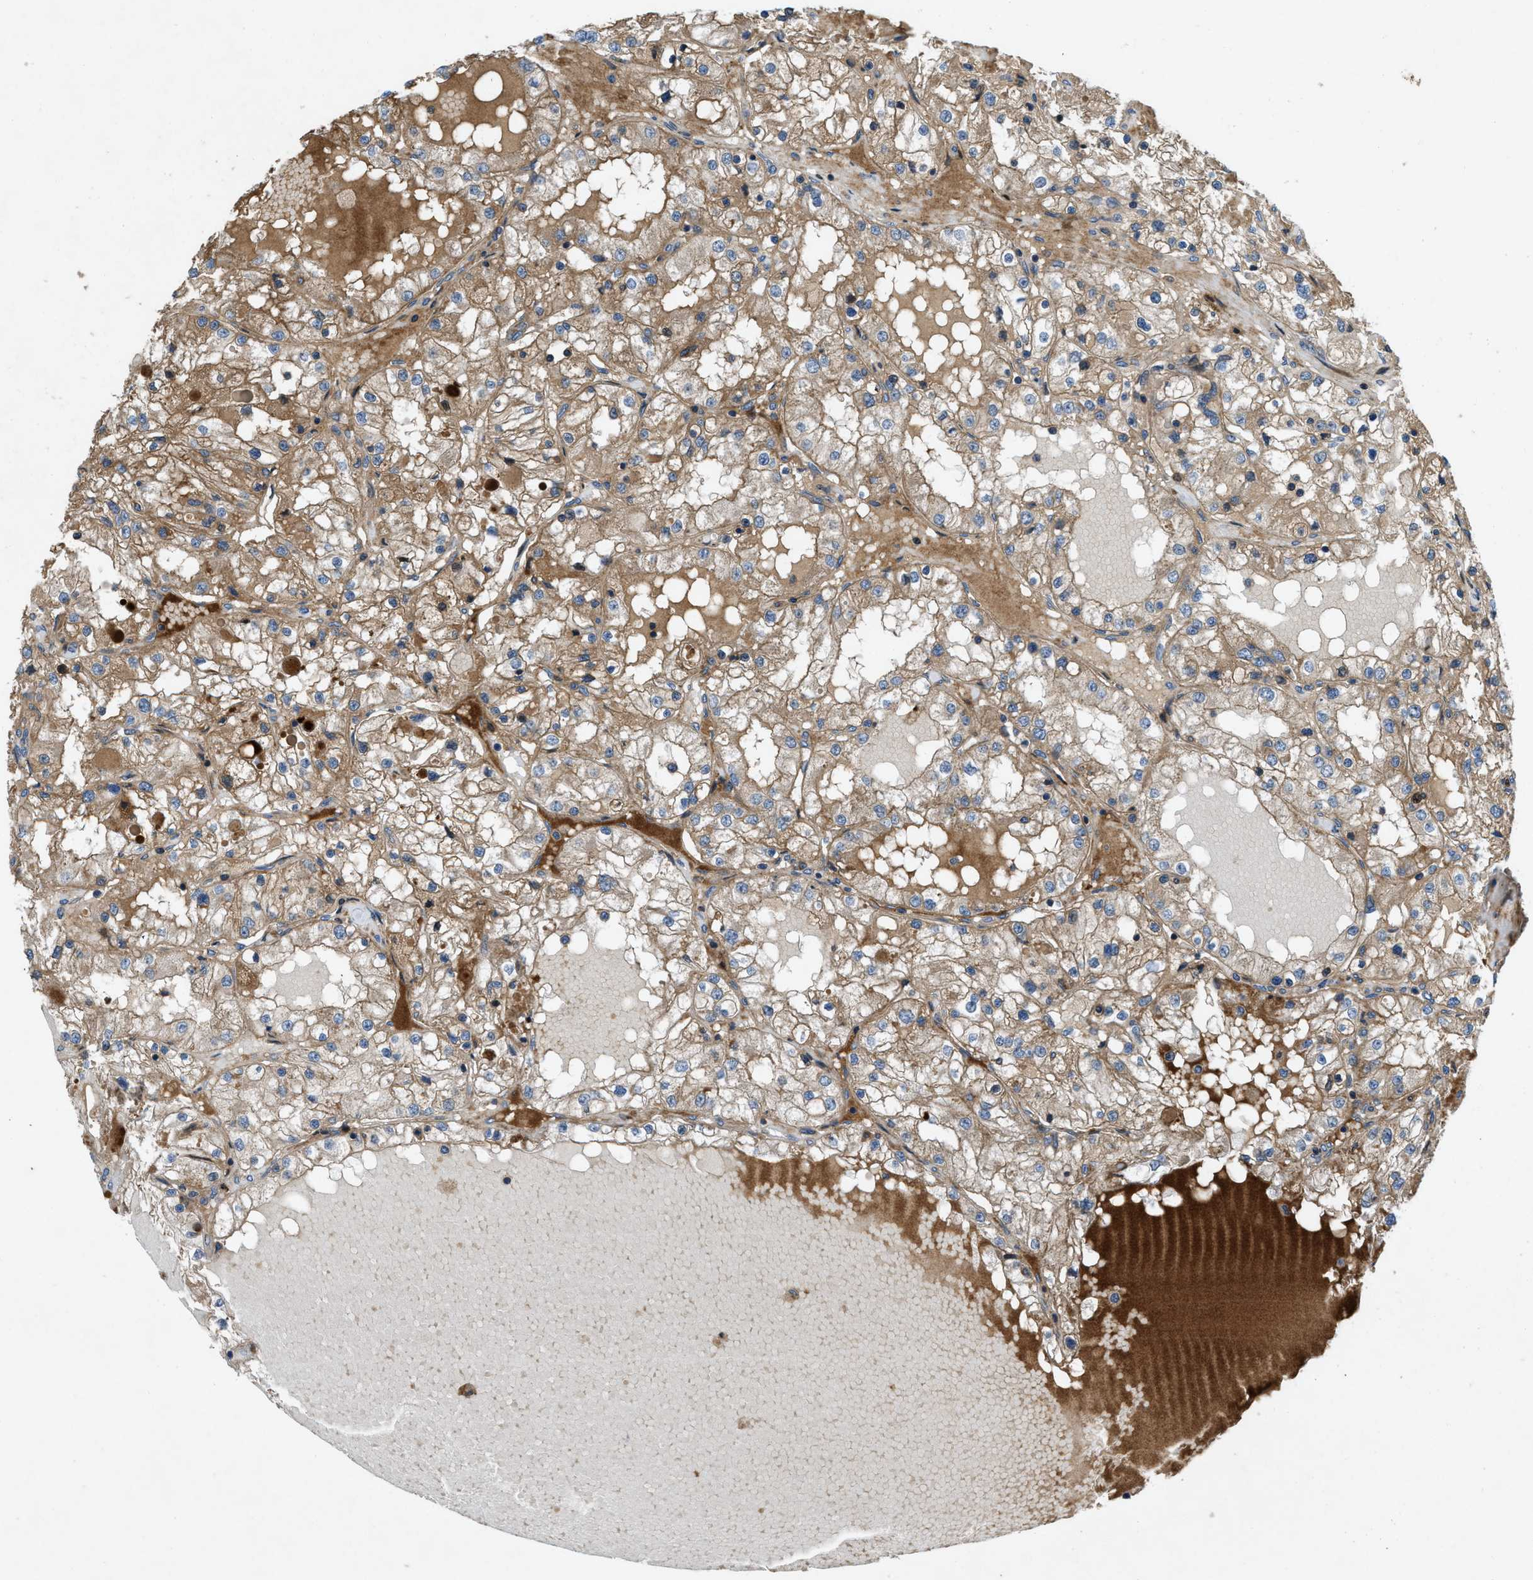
{"staining": {"intensity": "moderate", "quantity": ">75%", "location": "cytoplasmic/membranous"}, "tissue": "renal cancer", "cell_type": "Tumor cells", "image_type": "cancer", "snomed": [{"axis": "morphology", "description": "Adenocarcinoma, NOS"}, {"axis": "topography", "description": "Kidney"}], "caption": "Immunohistochemical staining of human renal cancer (adenocarcinoma) exhibits medium levels of moderate cytoplasmic/membranous staining in about >75% of tumor cells.", "gene": "CNNM3", "patient": {"sex": "male", "age": 68}}